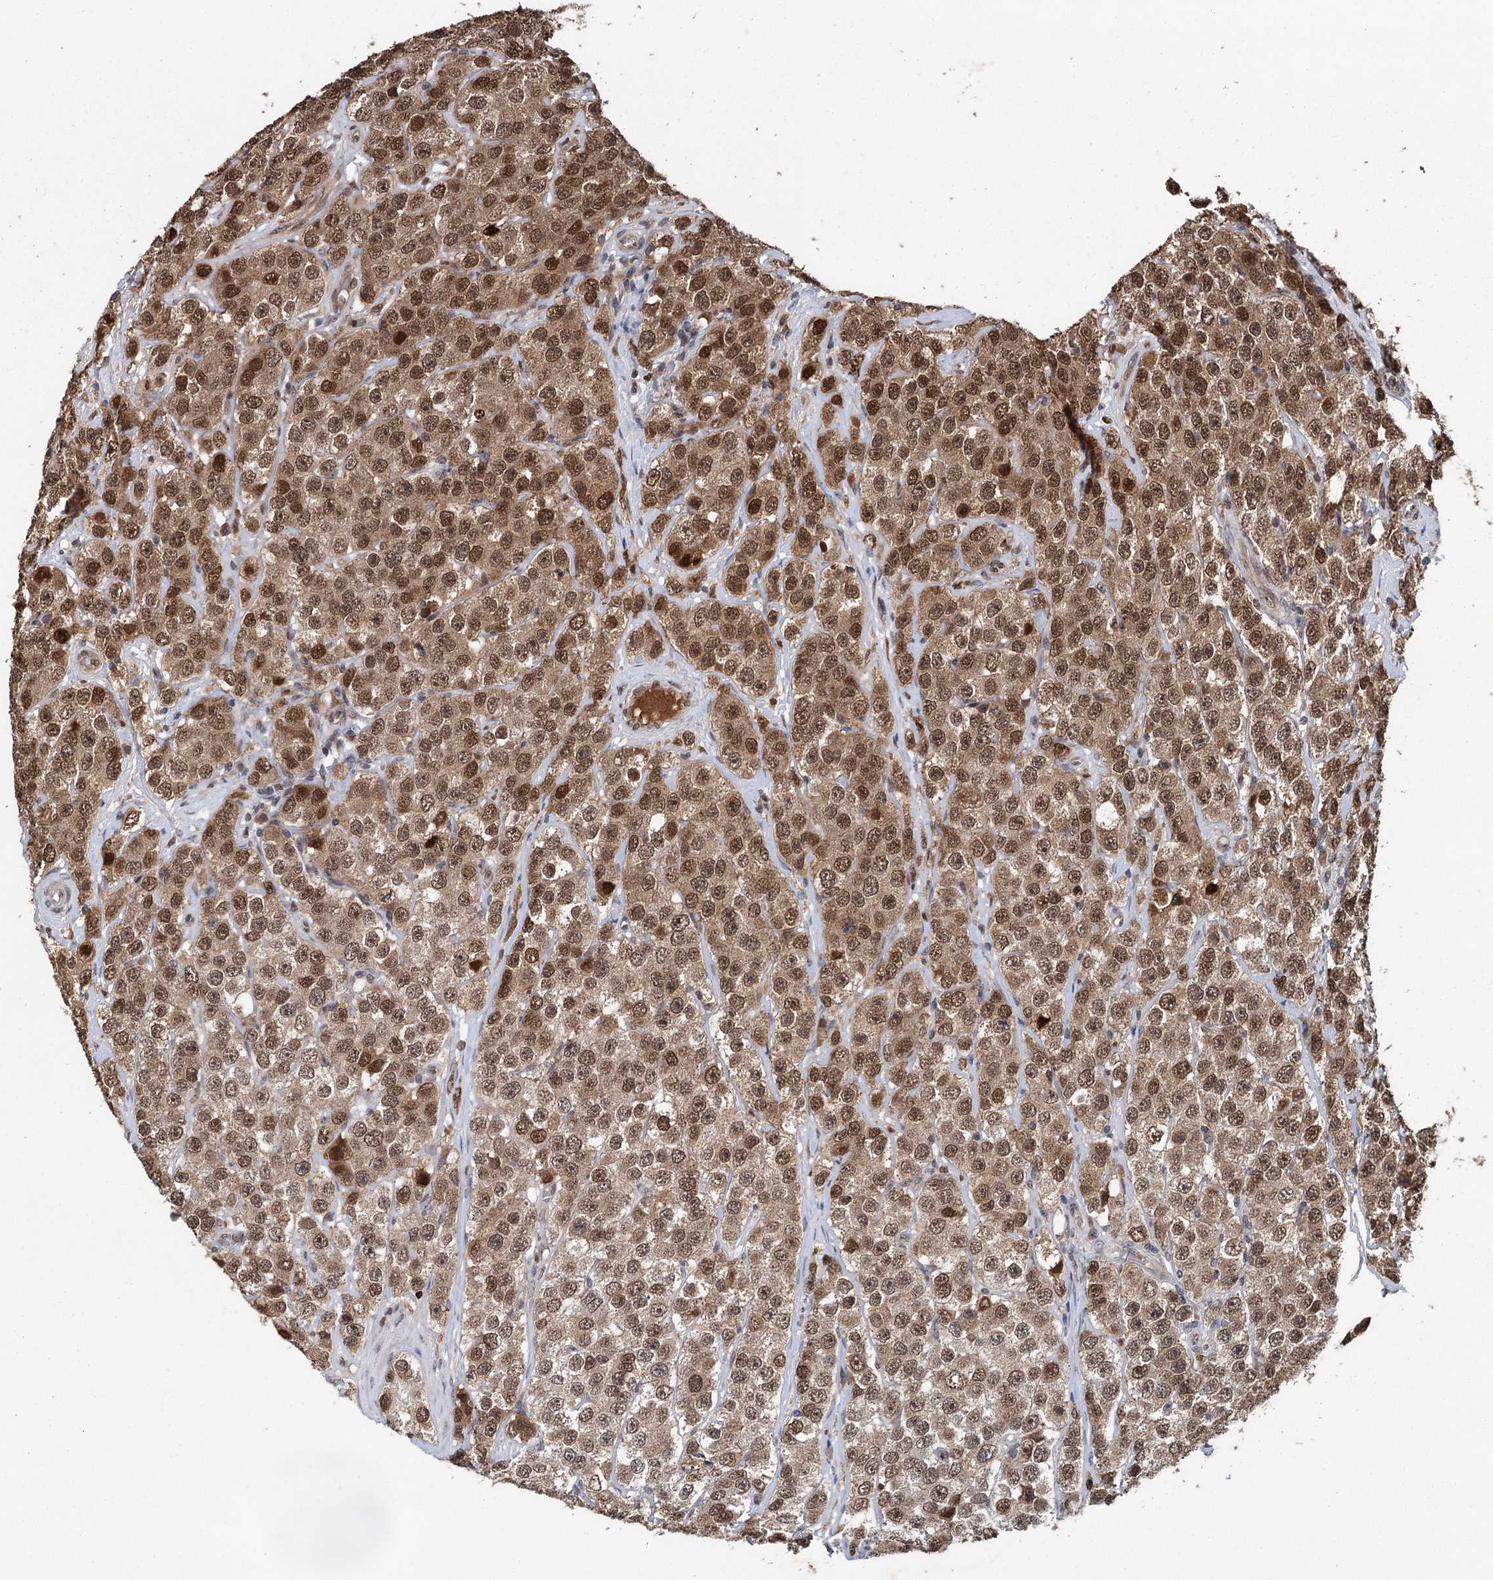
{"staining": {"intensity": "moderate", "quantity": "25%-75%", "location": "cytoplasmic/membranous,nuclear"}, "tissue": "testis cancer", "cell_type": "Tumor cells", "image_type": "cancer", "snomed": [{"axis": "morphology", "description": "Seminoma, NOS"}, {"axis": "topography", "description": "Testis"}], "caption": "Moderate cytoplasmic/membranous and nuclear protein expression is seen in about 25%-75% of tumor cells in testis seminoma. The staining was performed using DAB, with brown indicating positive protein expression. Nuclei are stained blue with hematoxylin.", "gene": "MYG1", "patient": {"sex": "male", "age": 28}}